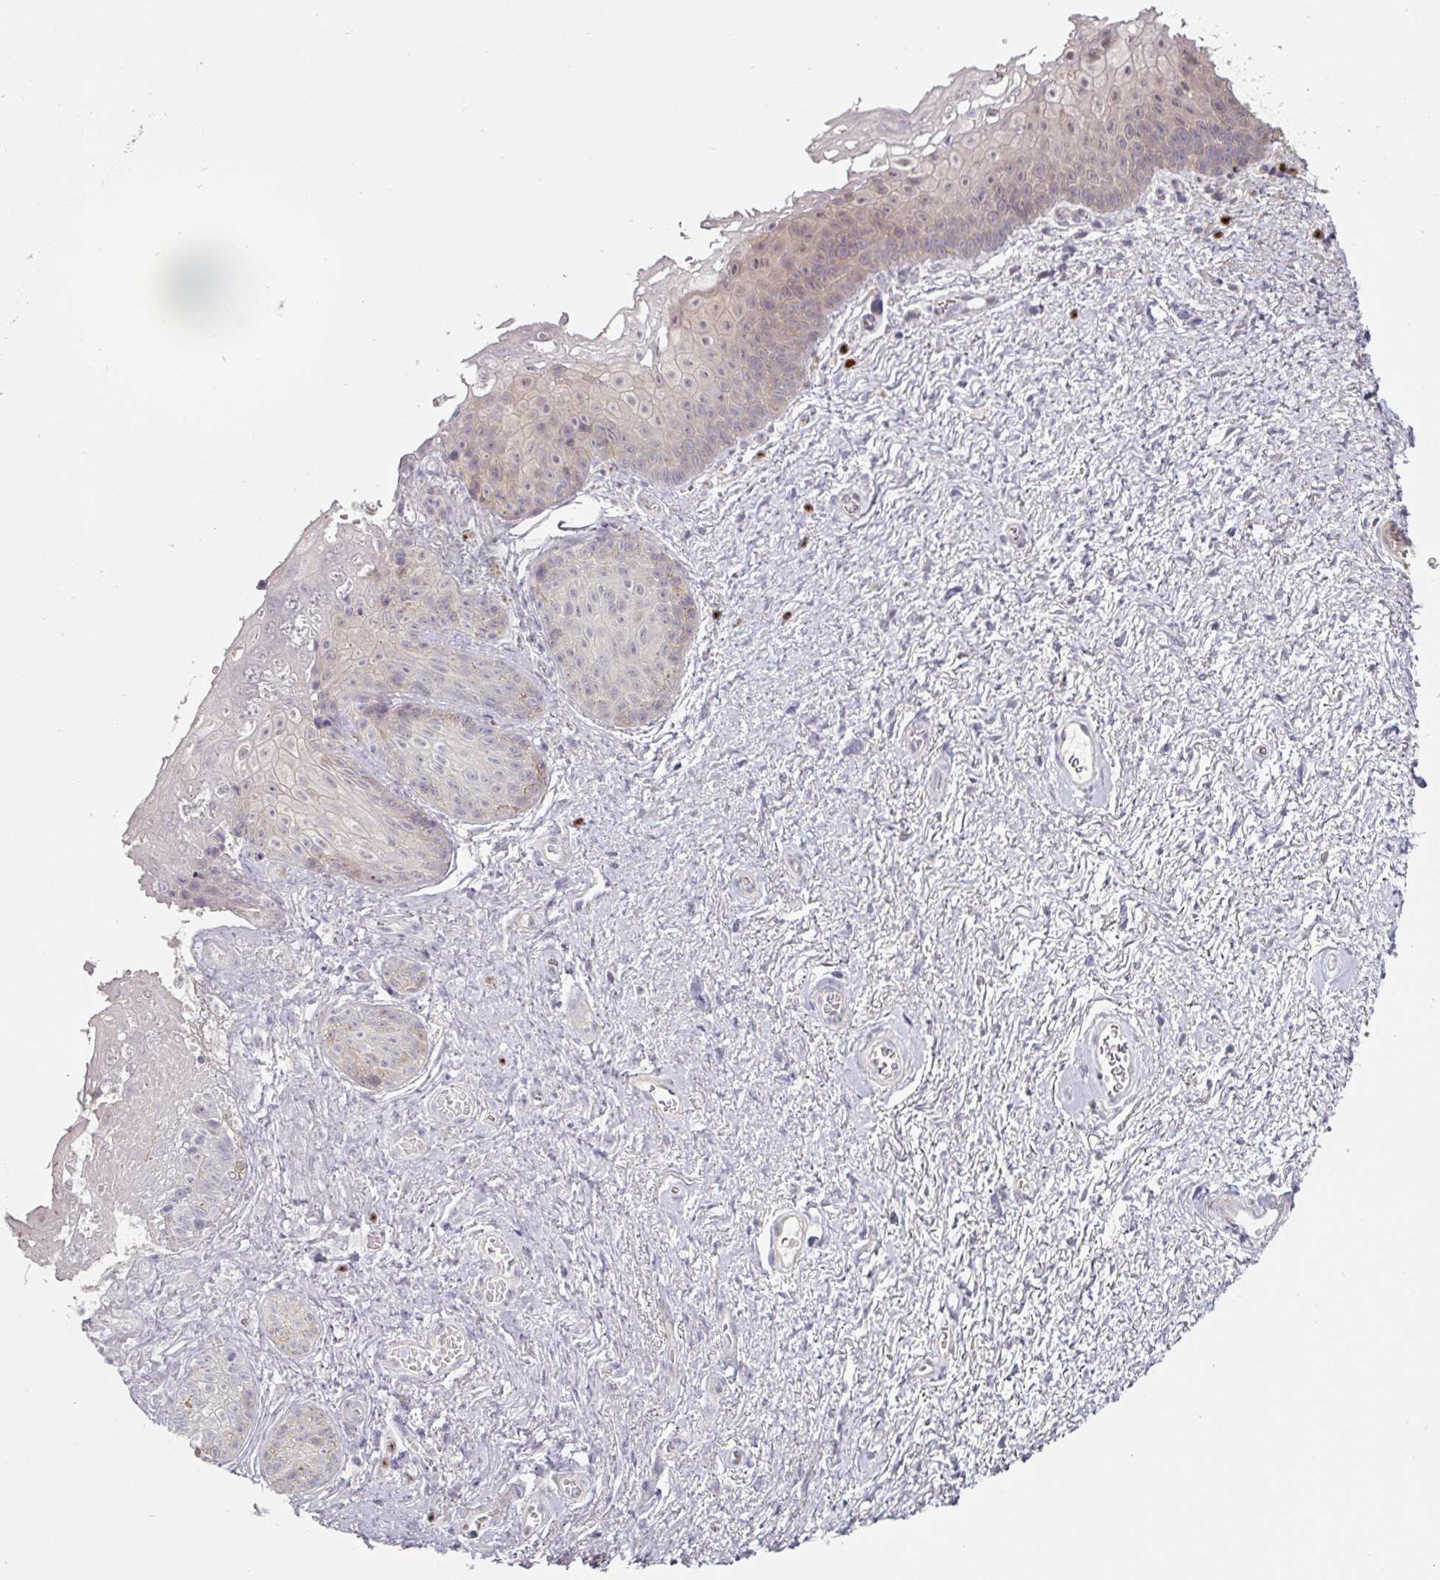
{"staining": {"intensity": "weak", "quantity": "<25%", "location": "nuclear"}, "tissue": "vagina", "cell_type": "Squamous epithelial cells", "image_type": "normal", "snomed": [{"axis": "morphology", "description": "Normal tissue, NOS"}, {"axis": "topography", "description": "Vulva"}, {"axis": "topography", "description": "Vagina"}, {"axis": "topography", "description": "Peripheral nerve tissue"}], "caption": "Immunohistochemistry micrograph of normal vagina stained for a protein (brown), which shows no positivity in squamous epithelial cells. (DAB (3,3'-diaminobenzidine) IHC, high magnification).", "gene": "ZBTB6", "patient": {"sex": "female", "age": 66}}